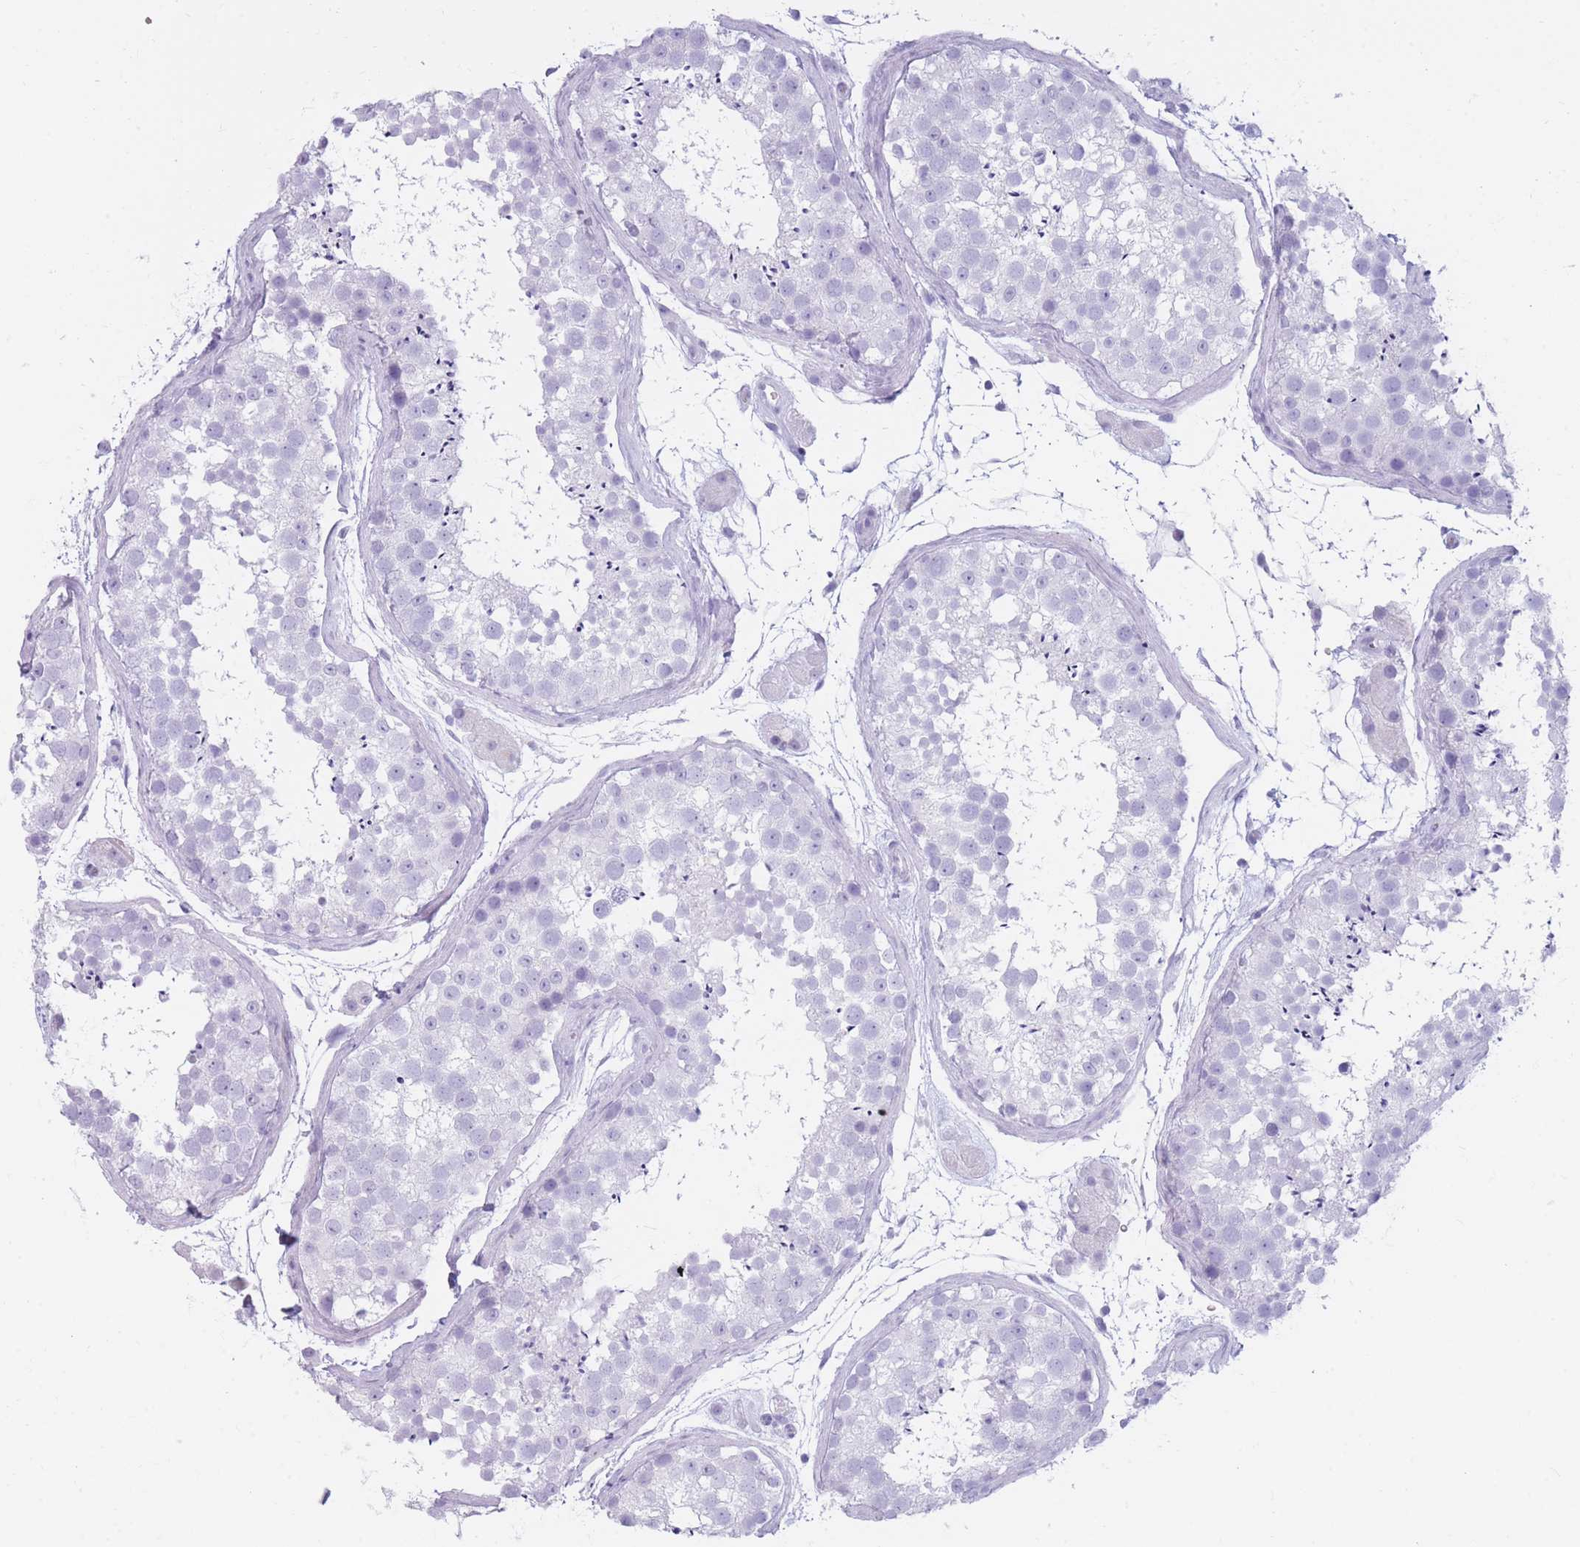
{"staining": {"intensity": "negative", "quantity": "none", "location": "none"}, "tissue": "testis", "cell_type": "Cells in seminiferous ducts", "image_type": "normal", "snomed": [{"axis": "morphology", "description": "Normal tissue, NOS"}, {"axis": "topography", "description": "Testis"}], "caption": "This is an immunohistochemistry (IHC) photomicrograph of unremarkable testis. There is no positivity in cells in seminiferous ducts.", "gene": "TNFSF11", "patient": {"sex": "male", "age": 41}}